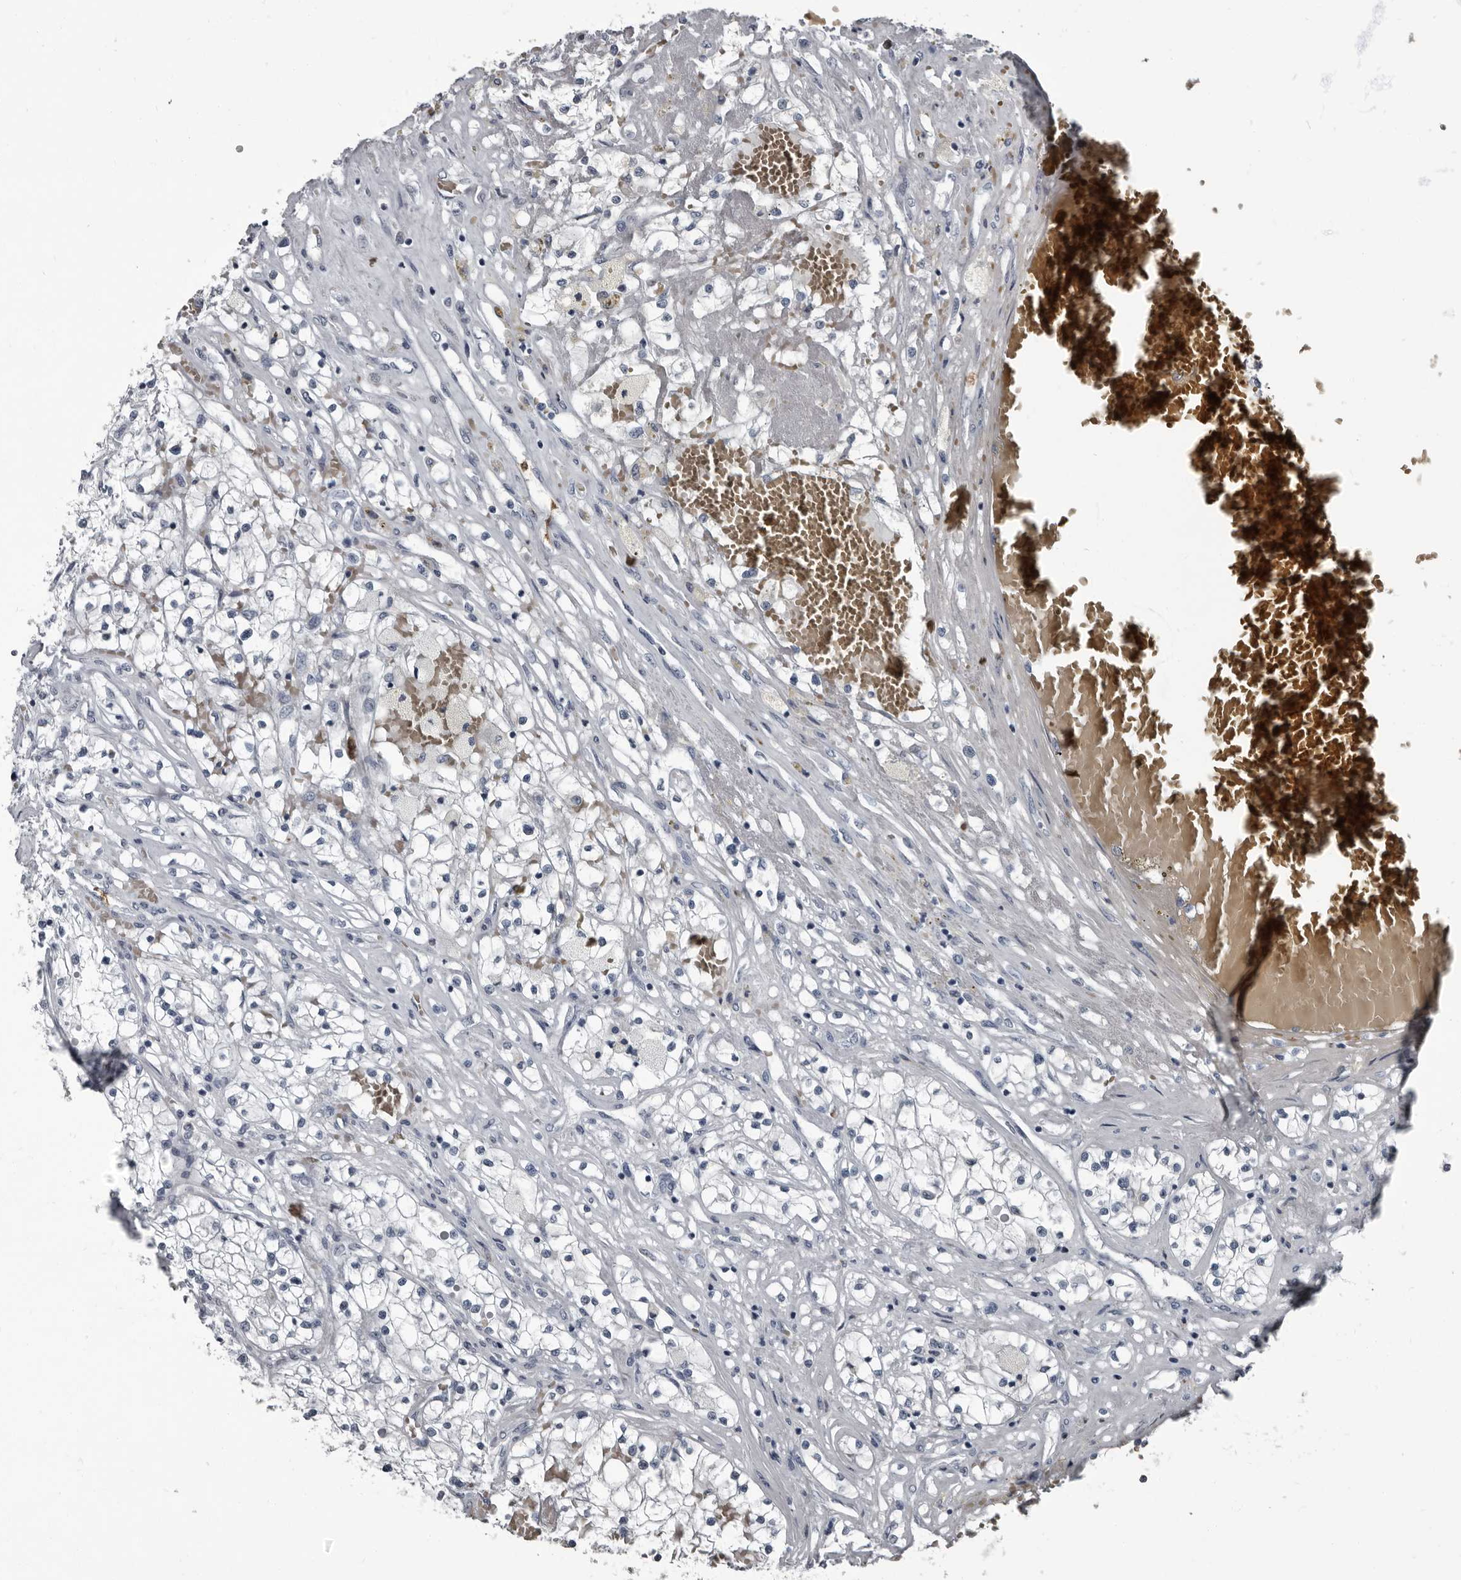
{"staining": {"intensity": "negative", "quantity": "none", "location": "none"}, "tissue": "renal cancer", "cell_type": "Tumor cells", "image_type": "cancer", "snomed": [{"axis": "morphology", "description": "Normal tissue, NOS"}, {"axis": "morphology", "description": "Adenocarcinoma, NOS"}, {"axis": "topography", "description": "Kidney"}], "caption": "Immunohistochemistry (IHC) of renal cancer (adenocarcinoma) shows no positivity in tumor cells.", "gene": "TPD52L1", "patient": {"sex": "male", "age": 68}}